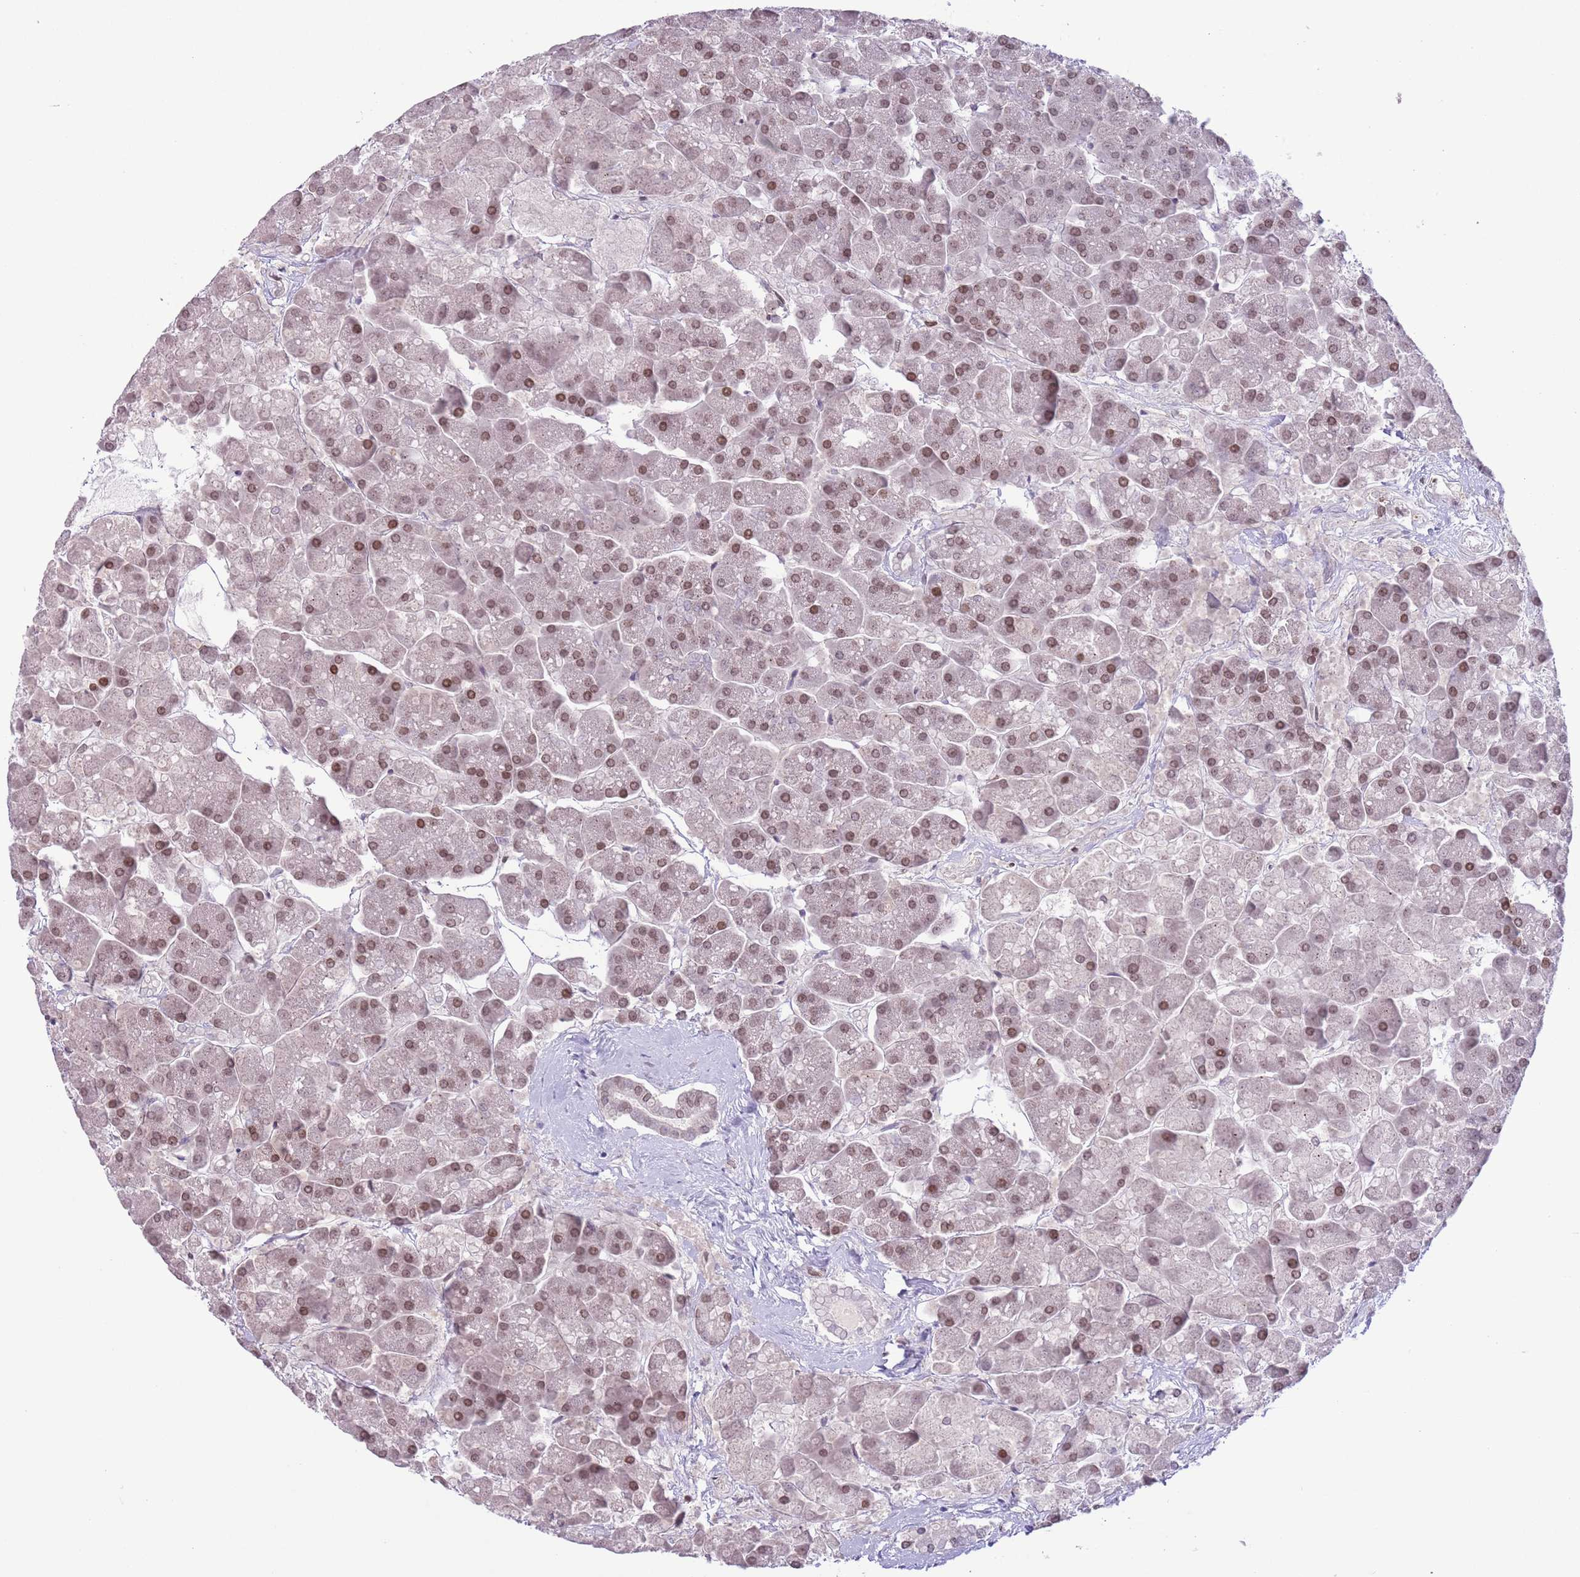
{"staining": {"intensity": "moderate", "quantity": ">75%", "location": "nuclear"}, "tissue": "pancreas", "cell_type": "Exocrine glandular cells", "image_type": "normal", "snomed": [{"axis": "morphology", "description": "Normal tissue, NOS"}, {"axis": "topography", "description": "Pancreas"}, {"axis": "topography", "description": "Peripheral nerve tissue"}], "caption": "IHC image of unremarkable human pancreas stained for a protein (brown), which demonstrates medium levels of moderate nuclear staining in approximately >75% of exocrine glandular cells.", "gene": "ZGLP1", "patient": {"sex": "male", "age": 54}}